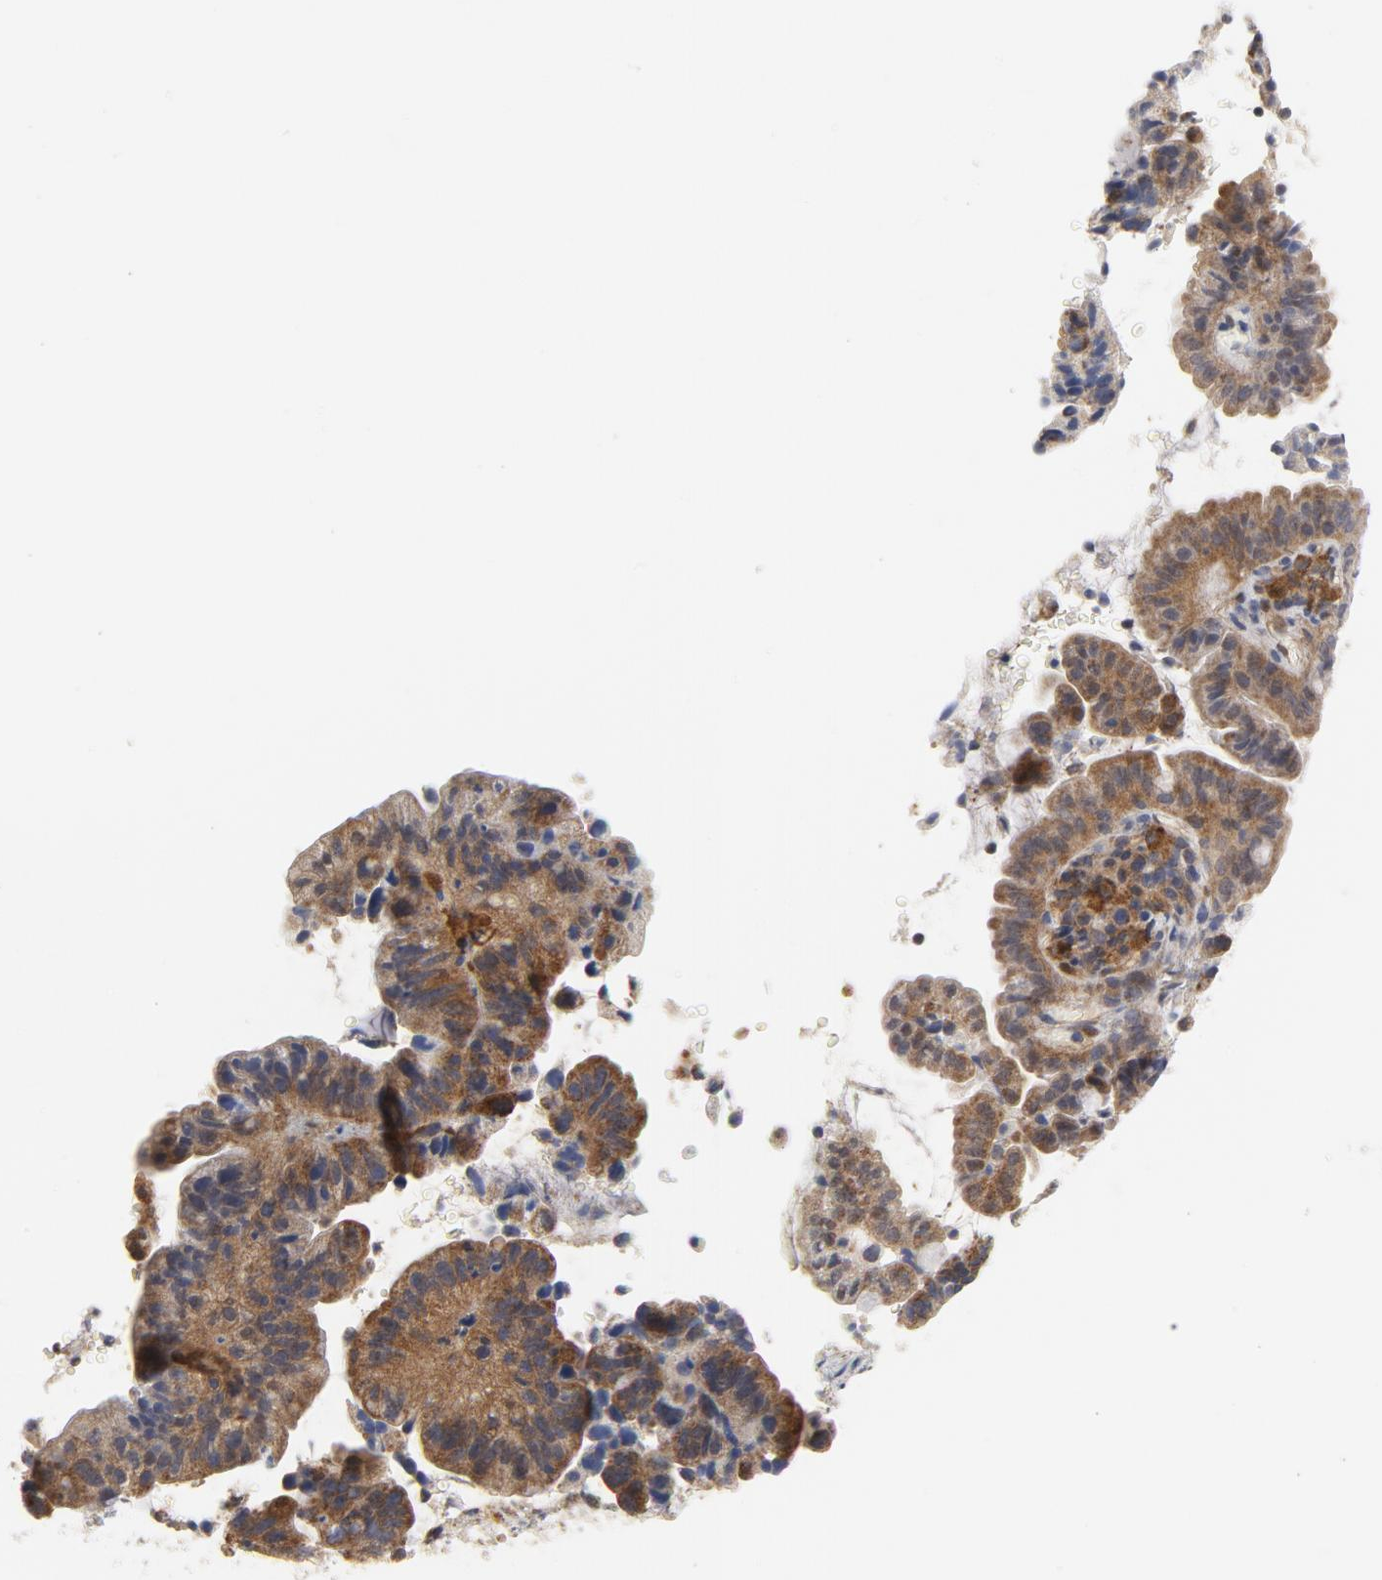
{"staining": {"intensity": "strong", "quantity": ">75%", "location": "cytoplasmic/membranous"}, "tissue": "pancreatic cancer", "cell_type": "Tumor cells", "image_type": "cancer", "snomed": [{"axis": "morphology", "description": "Adenocarcinoma, NOS"}, {"axis": "topography", "description": "Pancreas"}], "caption": "High-magnification brightfield microscopy of pancreatic cancer stained with DAB (brown) and counterstained with hematoxylin (blue). tumor cells exhibit strong cytoplasmic/membranous positivity is appreciated in about>75% of cells.", "gene": "RAPGEF4", "patient": {"sex": "male", "age": 82}}